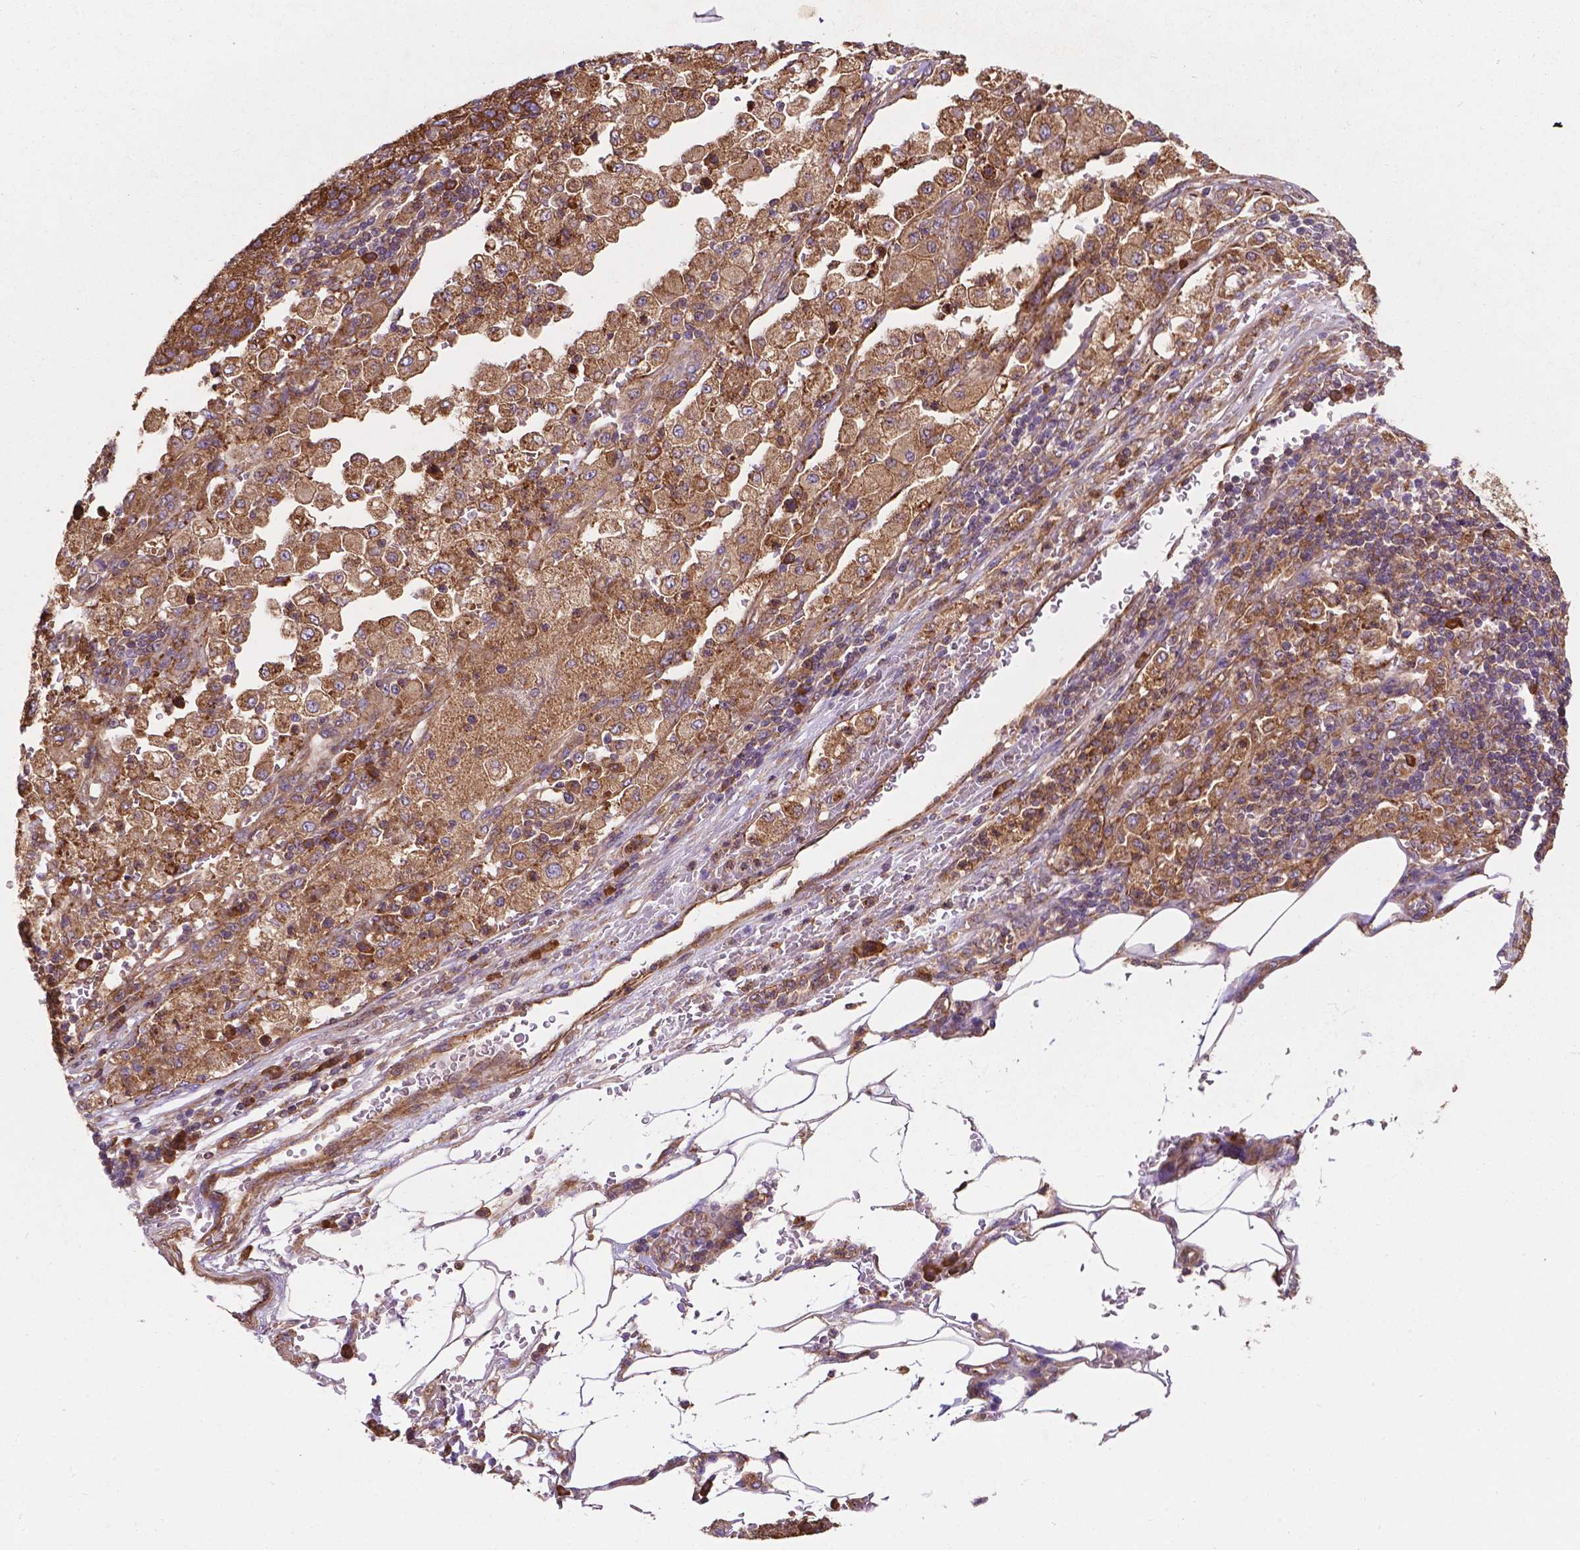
{"staining": {"intensity": "moderate", "quantity": ">75%", "location": "cytoplasmic/membranous"}, "tissue": "pancreatic cancer", "cell_type": "Tumor cells", "image_type": "cancer", "snomed": [{"axis": "morphology", "description": "Adenocarcinoma, NOS"}, {"axis": "topography", "description": "Pancreas"}], "caption": "A histopathology image showing moderate cytoplasmic/membranous expression in about >75% of tumor cells in adenocarcinoma (pancreatic), as visualized by brown immunohistochemical staining.", "gene": "CCDC71L", "patient": {"sex": "female", "age": 61}}